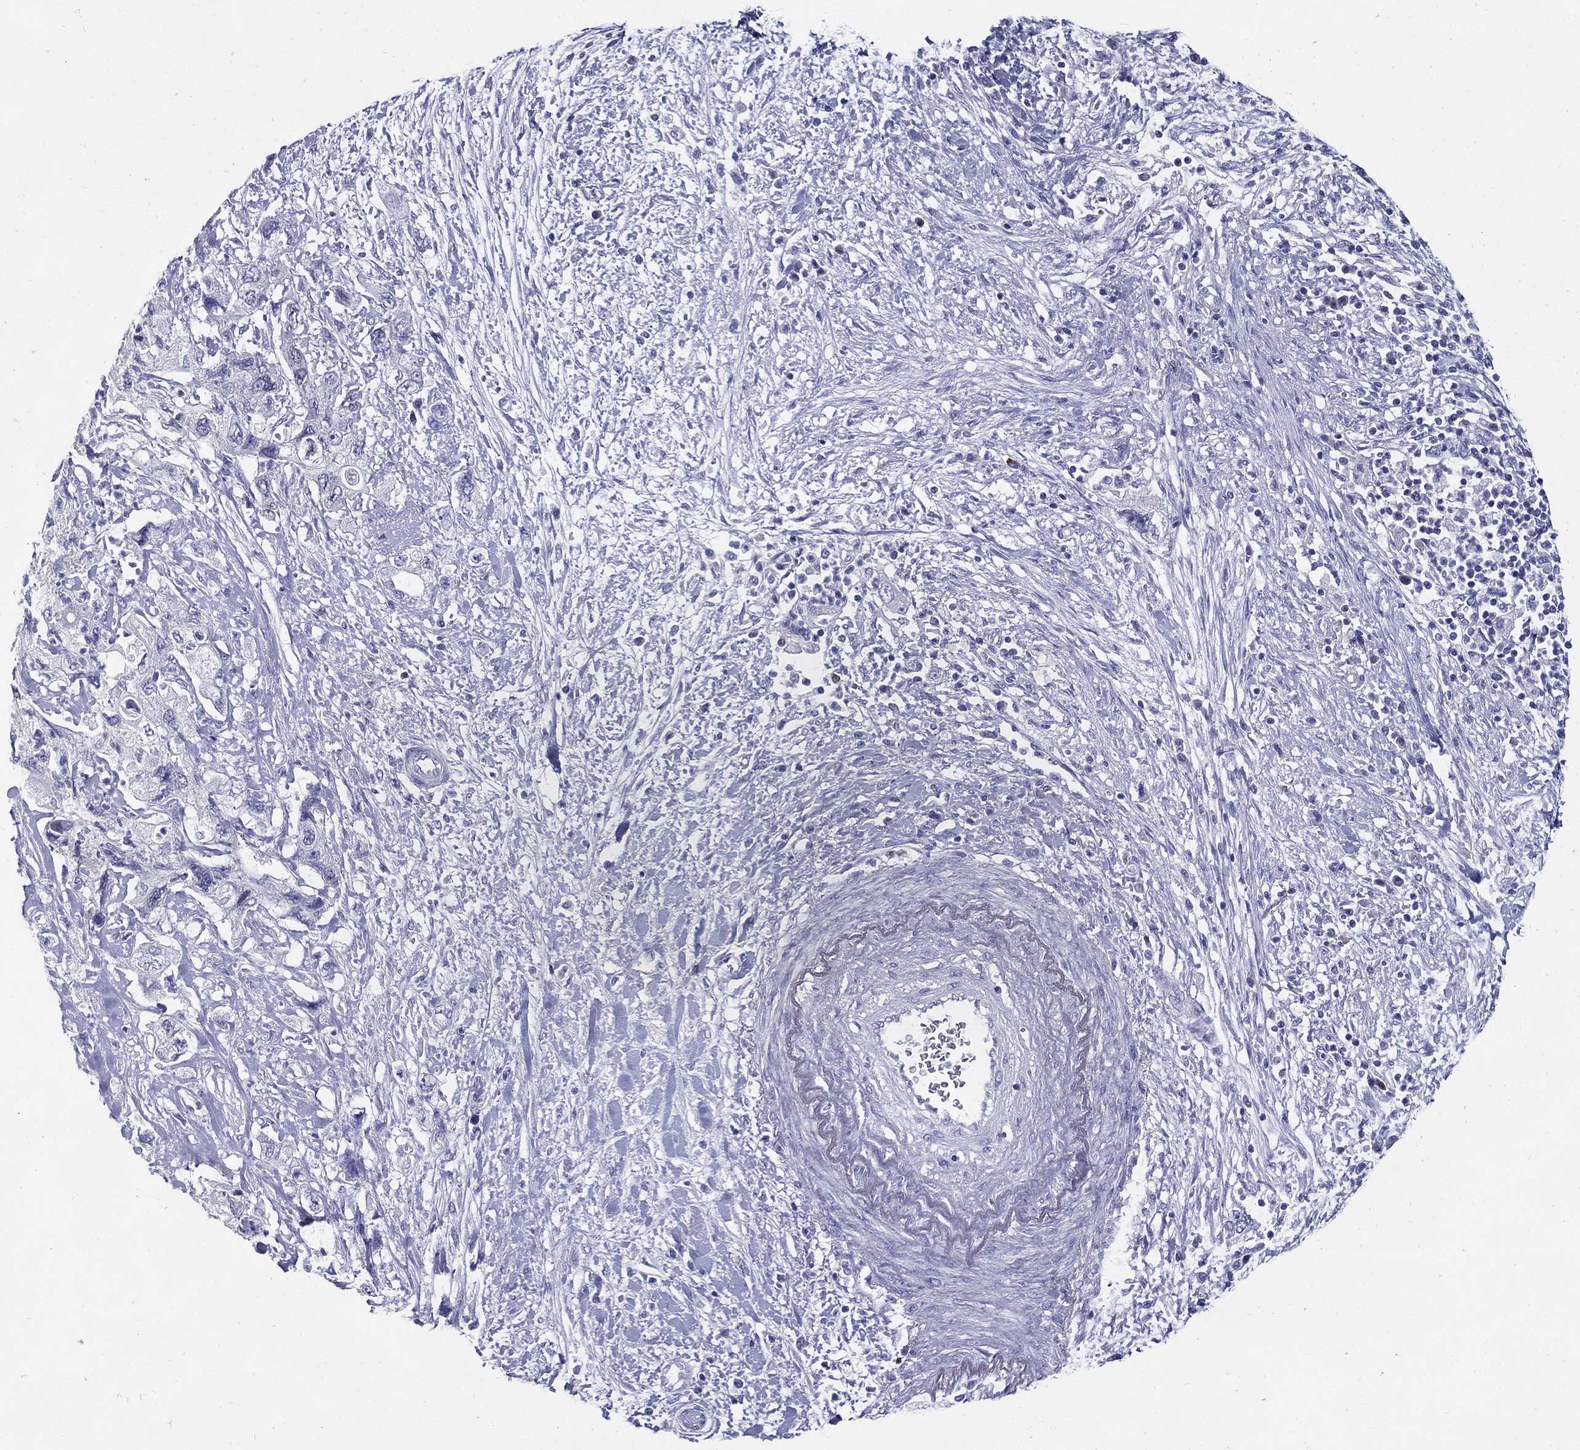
{"staining": {"intensity": "negative", "quantity": "none", "location": "none"}, "tissue": "pancreatic cancer", "cell_type": "Tumor cells", "image_type": "cancer", "snomed": [{"axis": "morphology", "description": "Adenocarcinoma, NOS"}, {"axis": "topography", "description": "Pancreas"}], "caption": "The micrograph reveals no staining of tumor cells in pancreatic adenocarcinoma. (Stains: DAB immunohistochemistry with hematoxylin counter stain, Microscopy: brightfield microscopy at high magnification).", "gene": "KIF2C", "patient": {"sex": "female", "age": 73}}